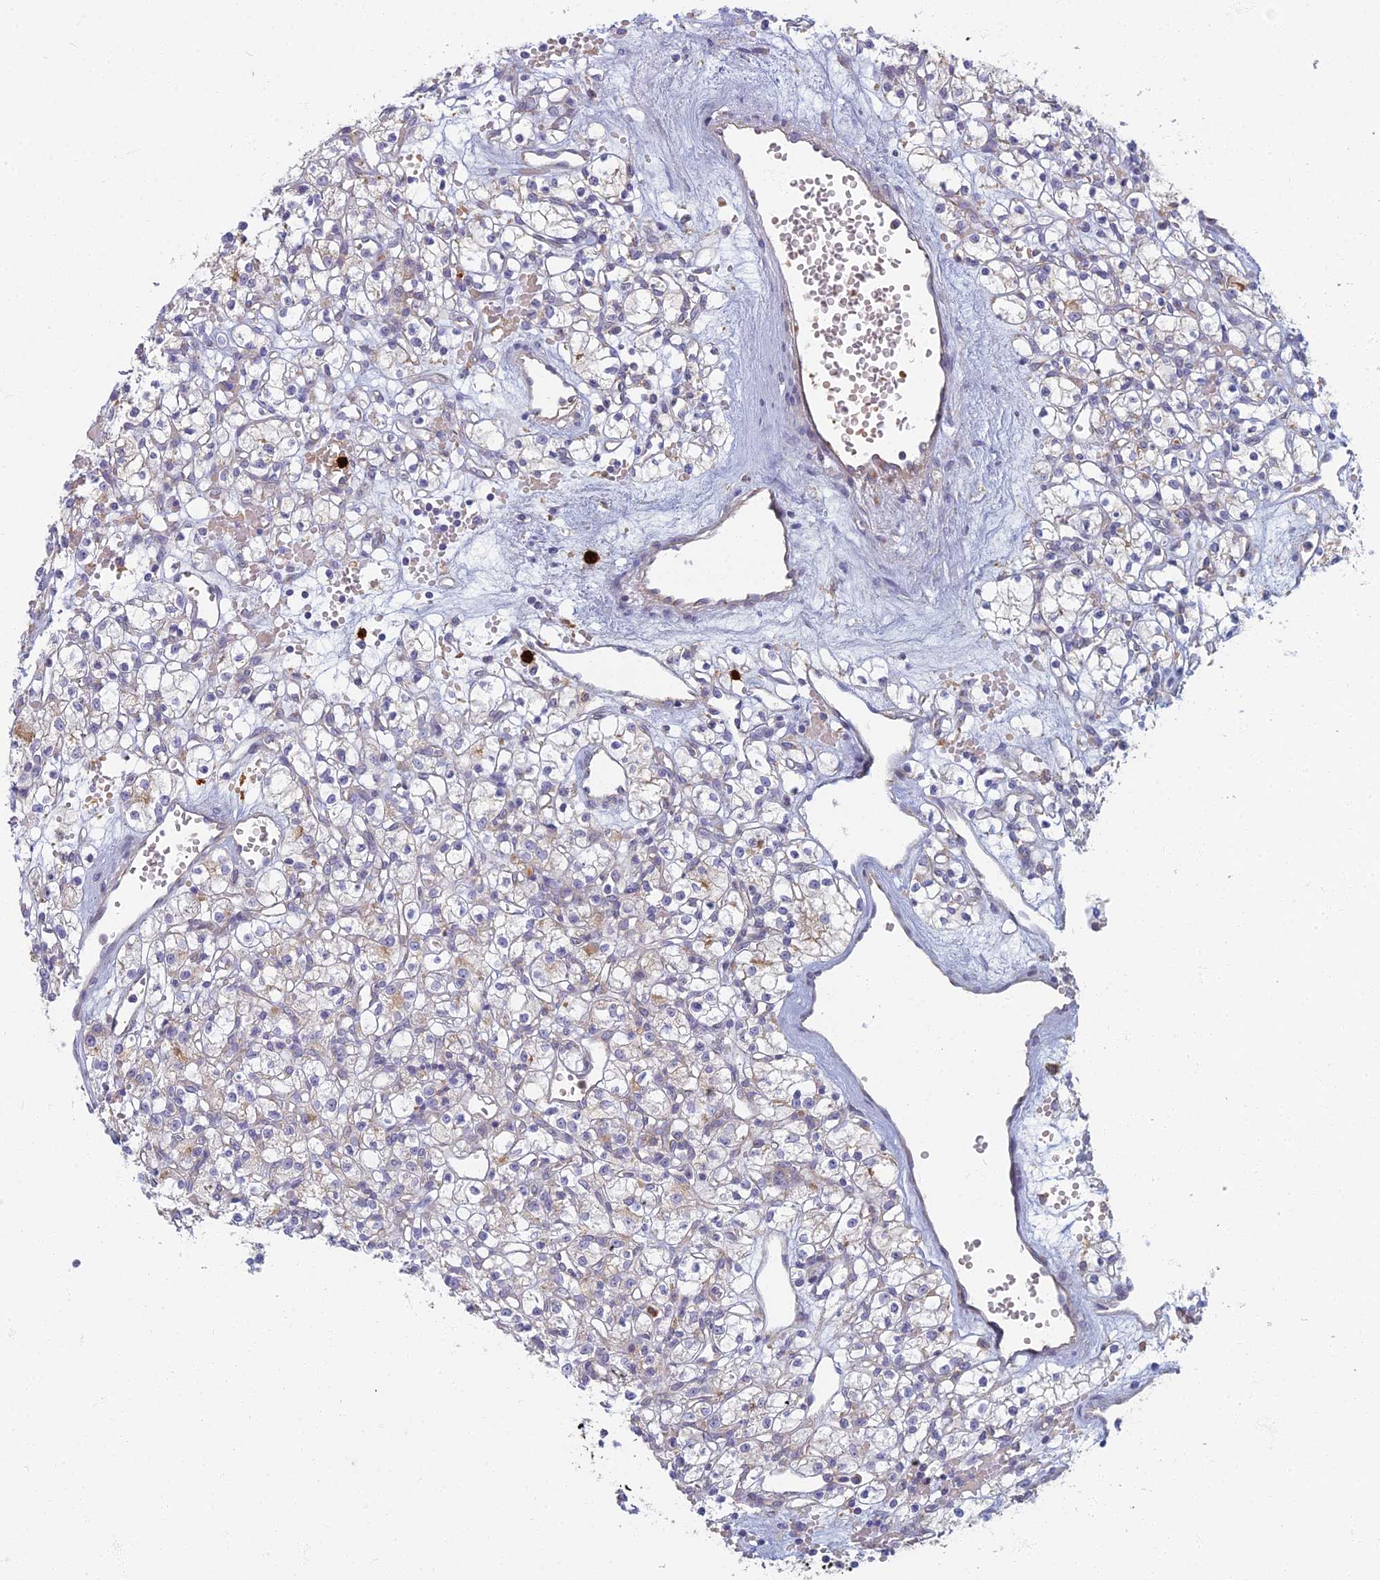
{"staining": {"intensity": "weak", "quantity": "<25%", "location": "cytoplasmic/membranous"}, "tissue": "renal cancer", "cell_type": "Tumor cells", "image_type": "cancer", "snomed": [{"axis": "morphology", "description": "Adenocarcinoma, NOS"}, {"axis": "topography", "description": "Kidney"}], "caption": "High power microscopy micrograph of an immunohistochemistry image of renal adenocarcinoma, revealing no significant expression in tumor cells.", "gene": "PROX2", "patient": {"sex": "female", "age": 59}}